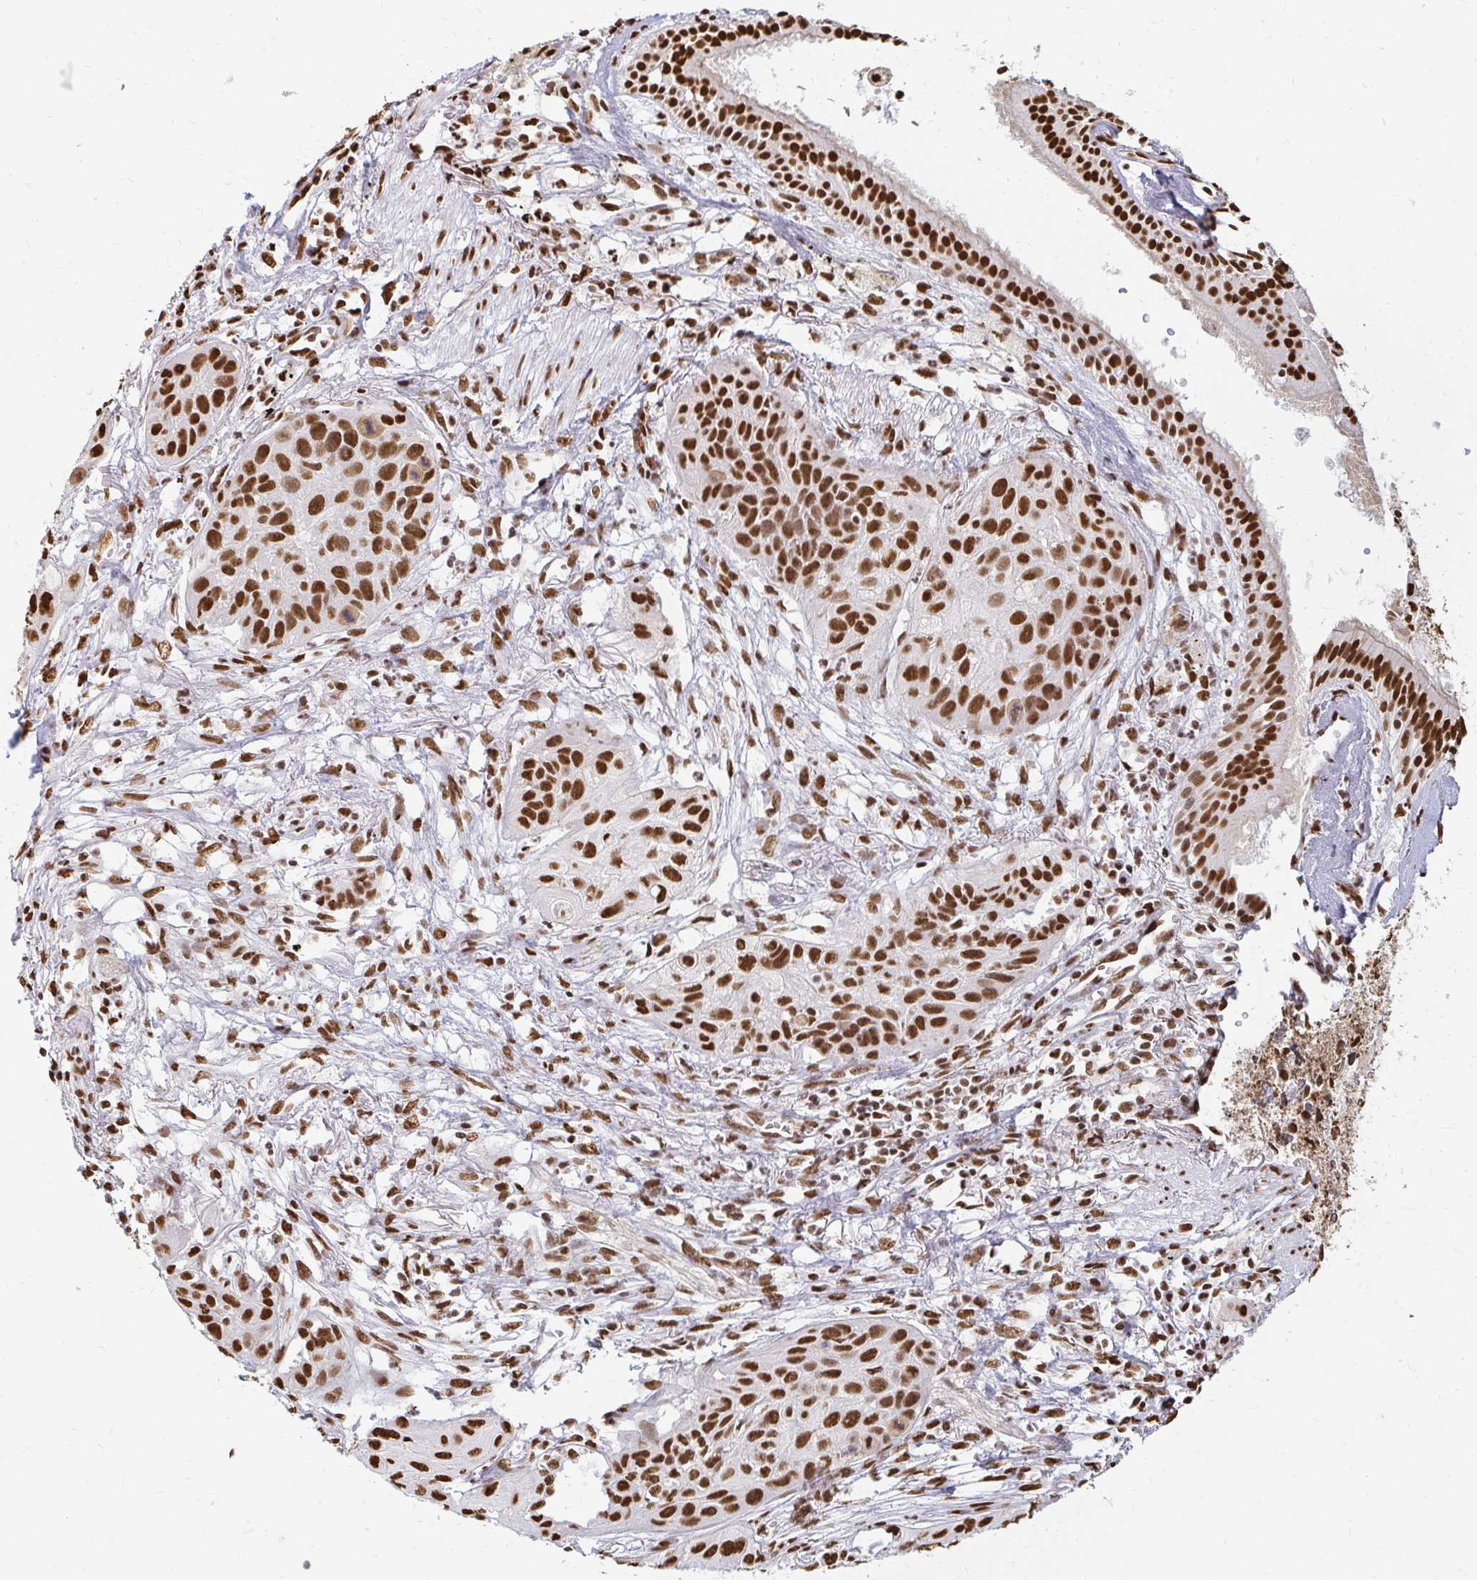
{"staining": {"intensity": "strong", "quantity": ">75%", "location": "nuclear"}, "tissue": "lung cancer", "cell_type": "Tumor cells", "image_type": "cancer", "snomed": [{"axis": "morphology", "description": "Squamous cell carcinoma, NOS"}, {"axis": "topography", "description": "Lung"}], "caption": "There is high levels of strong nuclear staining in tumor cells of lung cancer, as demonstrated by immunohistochemical staining (brown color).", "gene": "HNRNPU", "patient": {"sex": "male", "age": 71}}